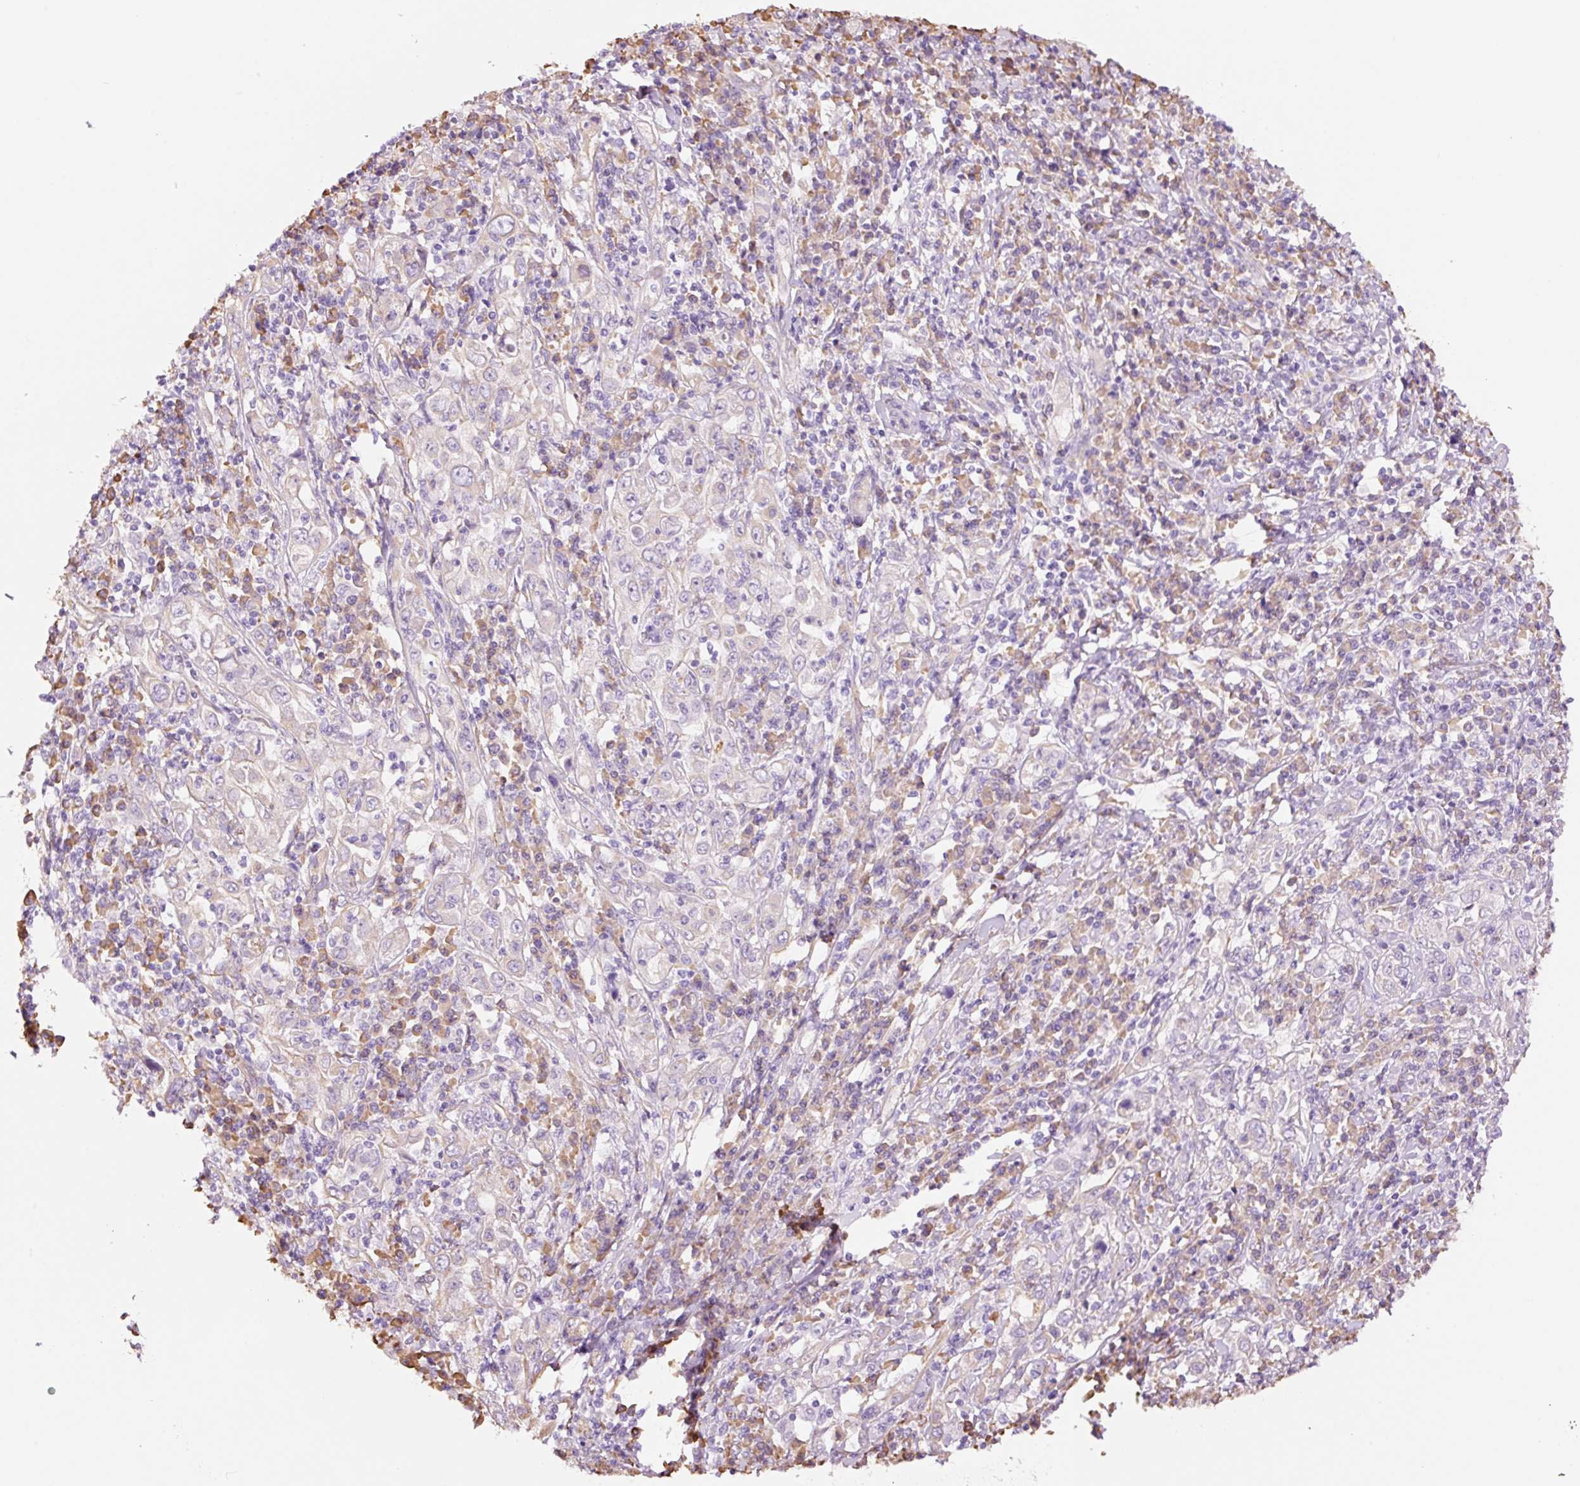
{"staining": {"intensity": "negative", "quantity": "none", "location": "none"}, "tissue": "cervical cancer", "cell_type": "Tumor cells", "image_type": "cancer", "snomed": [{"axis": "morphology", "description": "Squamous cell carcinoma, NOS"}, {"axis": "topography", "description": "Cervix"}], "caption": "DAB (3,3'-diaminobenzidine) immunohistochemical staining of human squamous cell carcinoma (cervical) shows no significant positivity in tumor cells.", "gene": "GCG", "patient": {"sex": "female", "age": 46}}